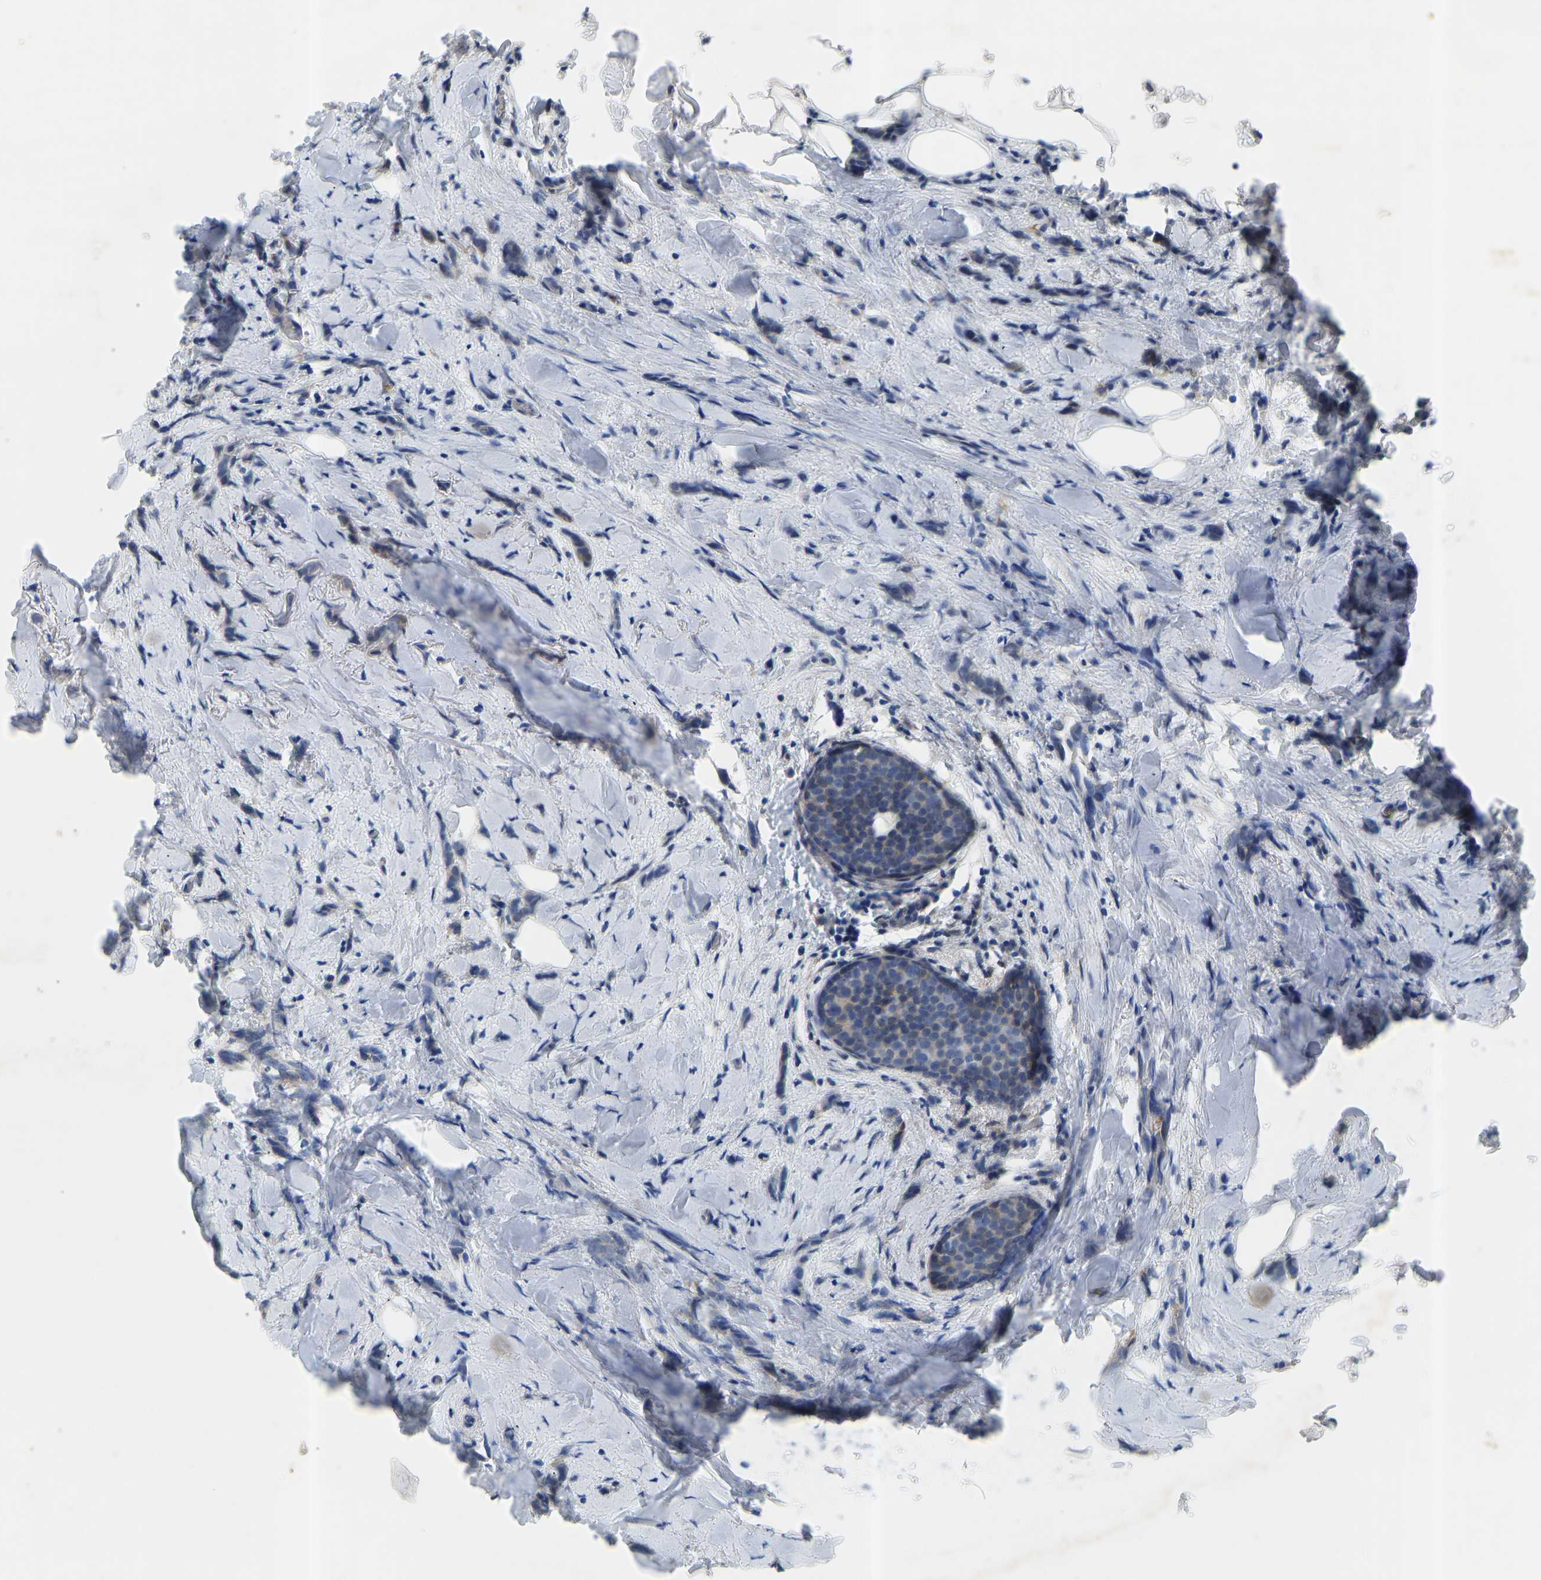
{"staining": {"intensity": "weak", "quantity": "<25%", "location": "cytoplasmic/membranous"}, "tissue": "breast cancer", "cell_type": "Tumor cells", "image_type": "cancer", "snomed": [{"axis": "morphology", "description": "Lobular carcinoma, in situ"}, {"axis": "morphology", "description": "Lobular carcinoma"}, {"axis": "topography", "description": "Breast"}], "caption": "A photomicrograph of breast lobular carcinoma in situ stained for a protein demonstrates no brown staining in tumor cells.", "gene": "RBP1", "patient": {"sex": "female", "age": 41}}